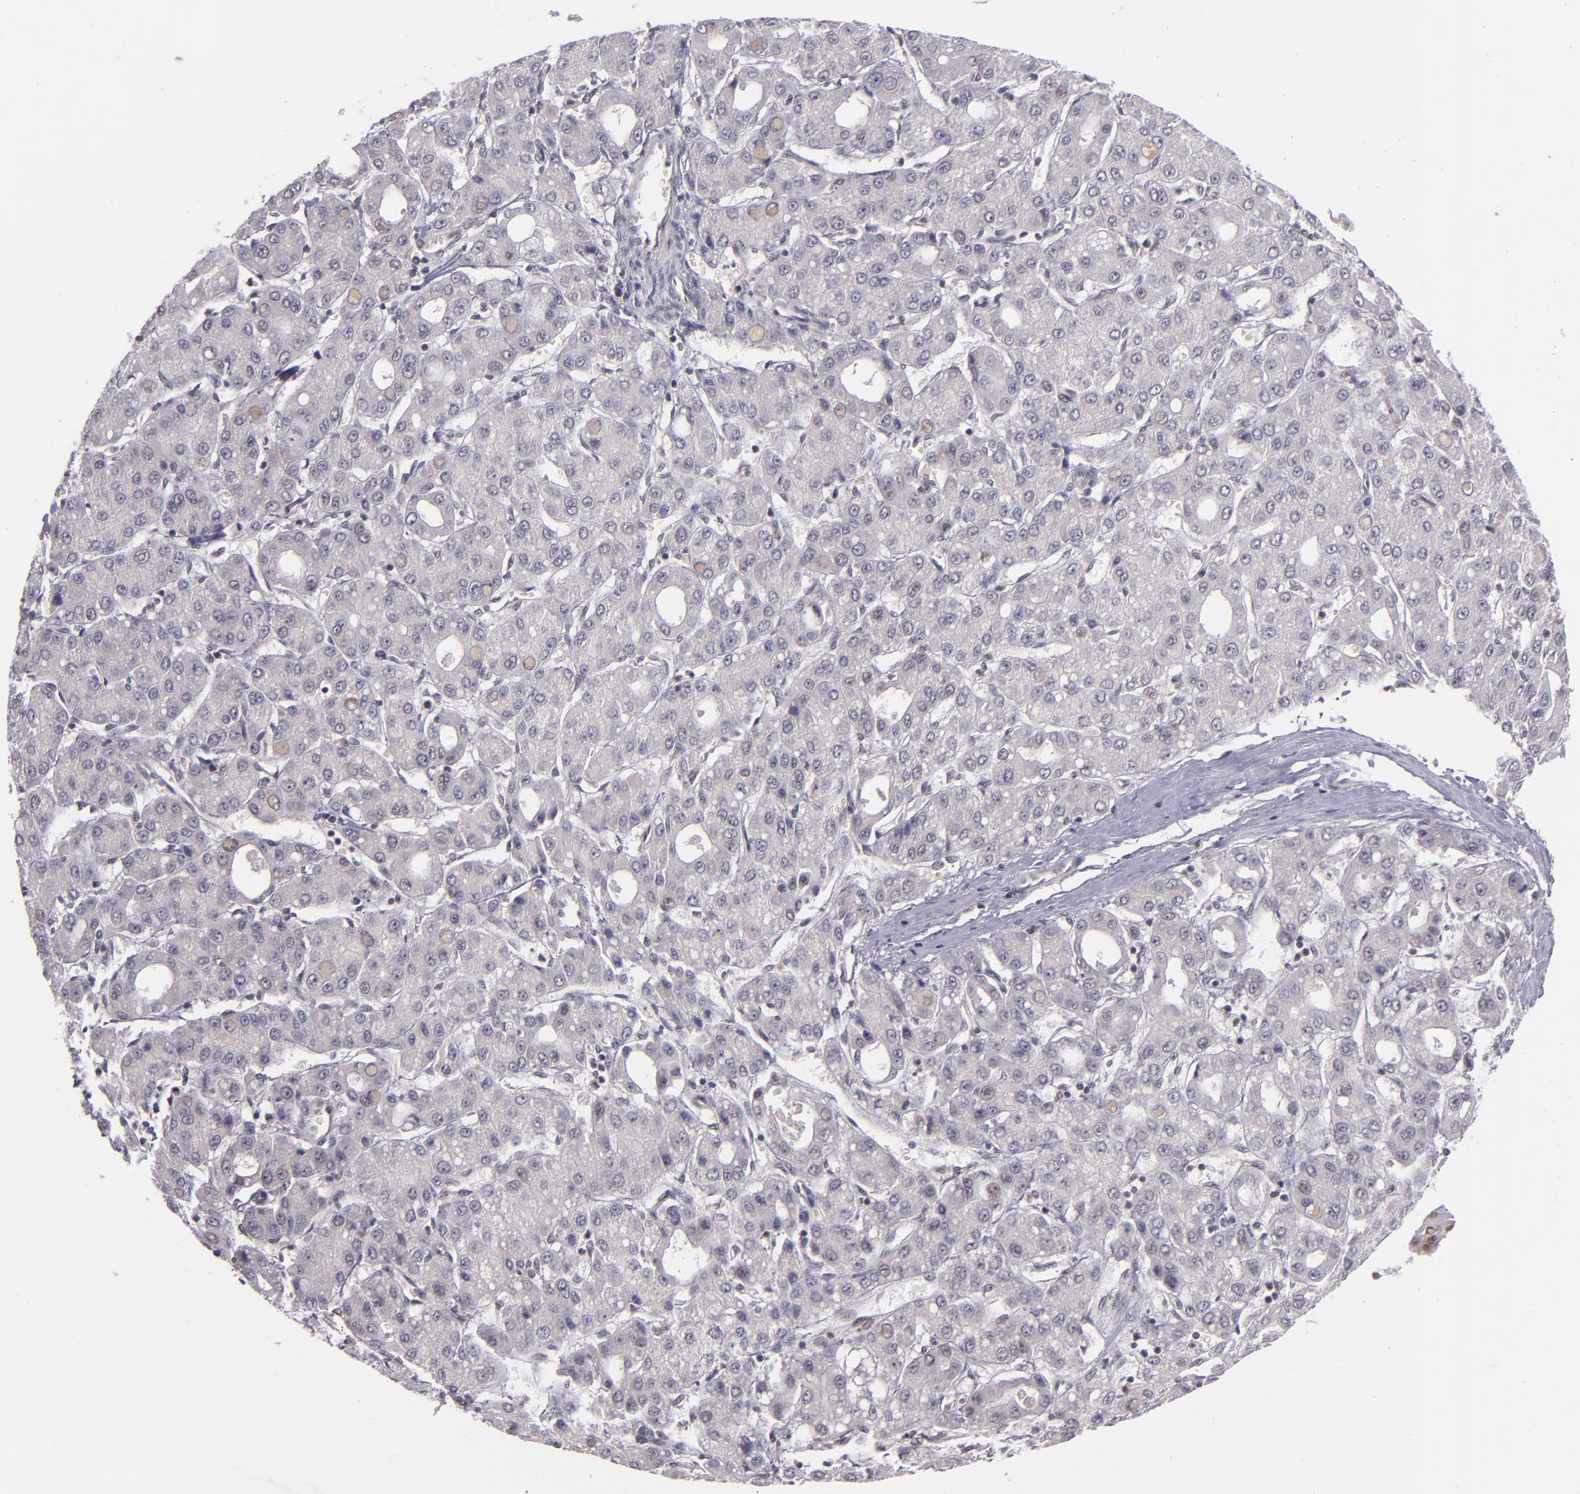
{"staining": {"intensity": "weak", "quantity": "<25%", "location": "nuclear"}, "tissue": "liver cancer", "cell_type": "Tumor cells", "image_type": "cancer", "snomed": [{"axis": "morphology", "description": "Carcinoma, Hepatocellular, NOS"}, {"axis": "topography", "description": "Liver"}], "caption": "A micrograph of human liver cancer (hepatocellular carcinoma) is negative for staining in tumor cells.", "gene": "ZNF148", "patient": {"sex": "male", "age": 69}}